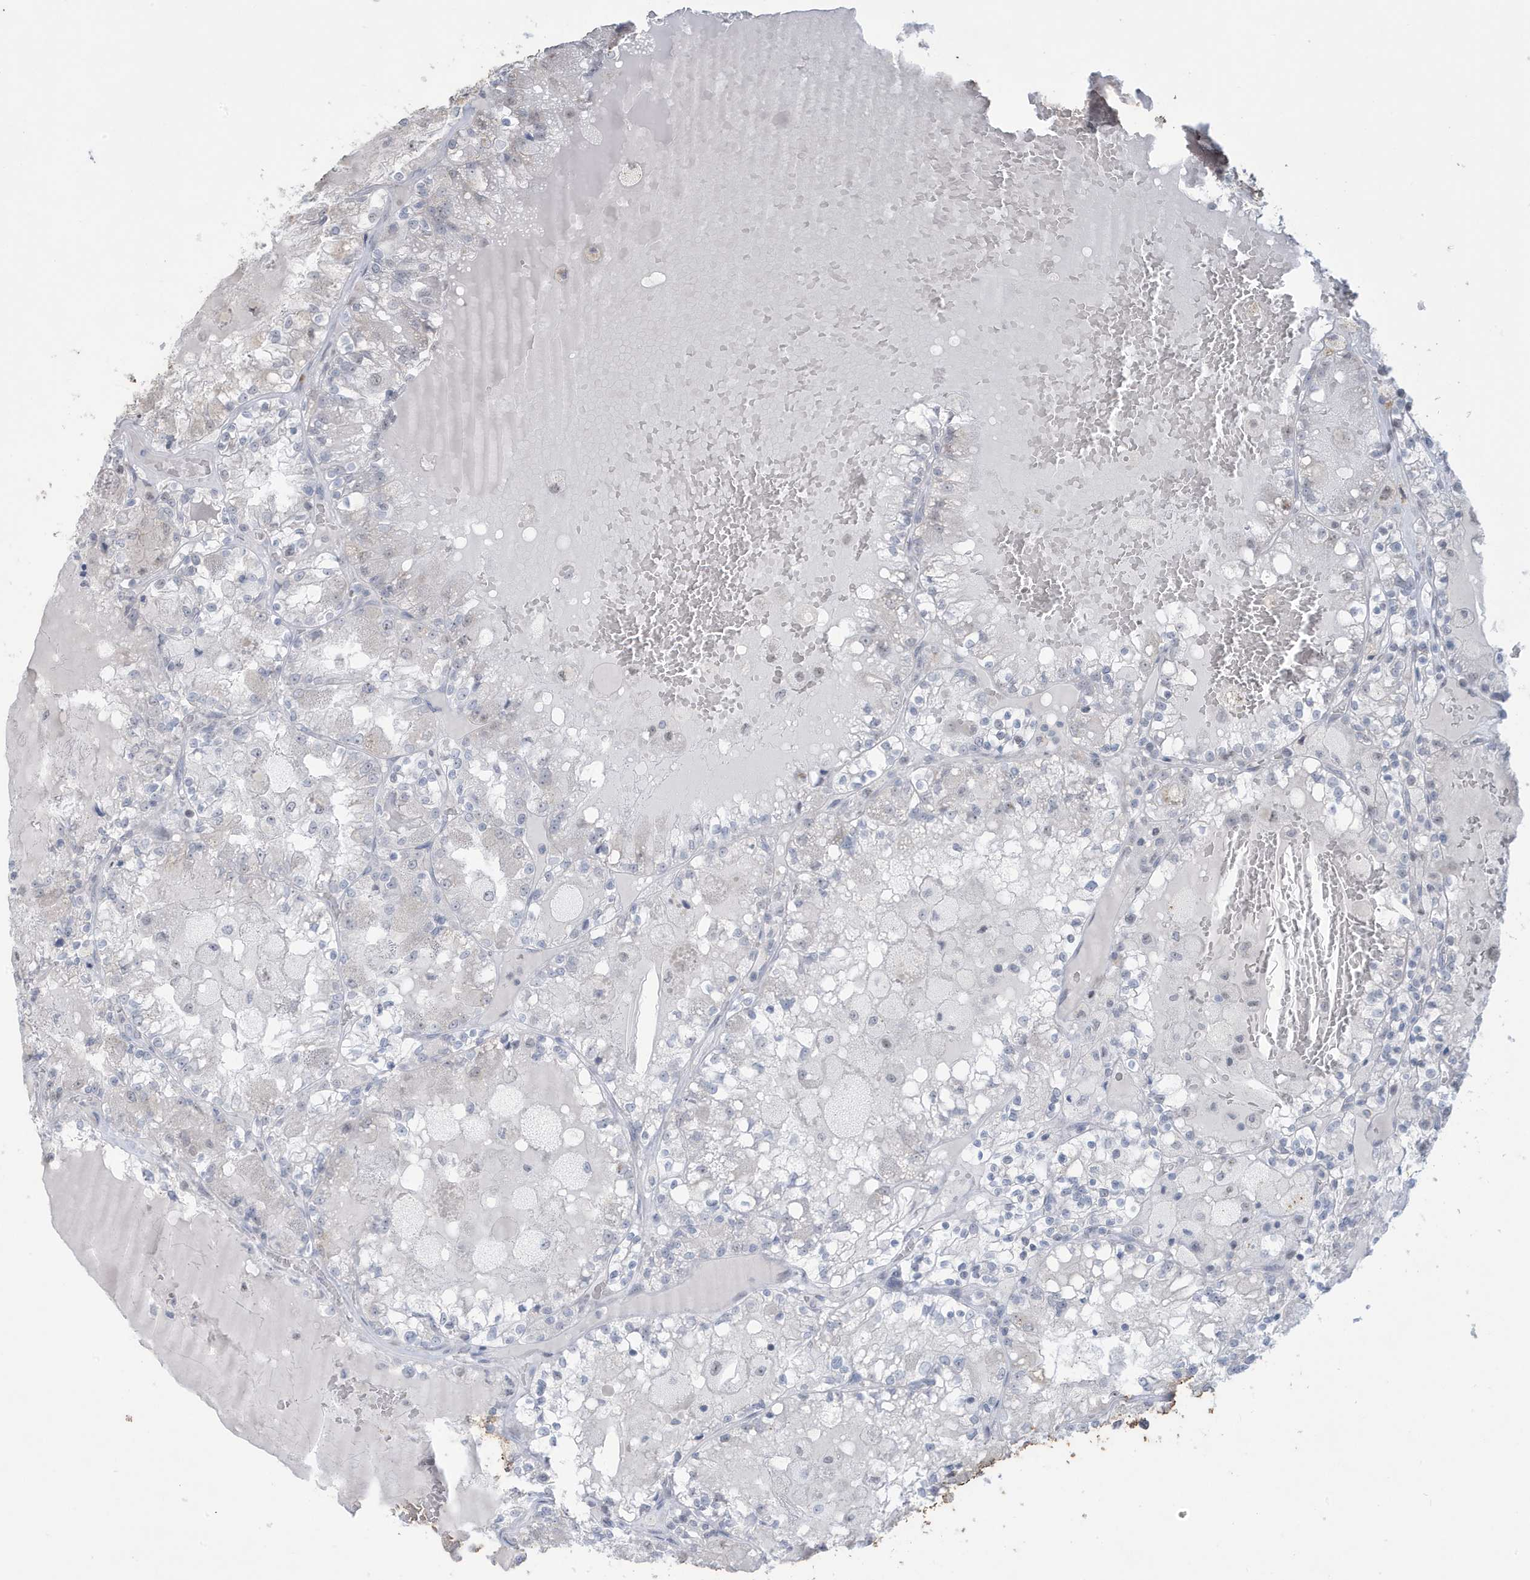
{"staining": {"intensity": "negative", "quantity": "none", "location": "none"}, "tissue": "renal cancer", "cell_type": "Tumor cells", "image_type": "cancer", "snomed": [{"axis": "morphology", "description": "Adenocarcinoma, NOS"}, {"axis": "topography", "description": "Kidney"}], "caption": "Immunohistochemical staining of adenocarcinoma (renal) reveals no significant positivity in tumor cells.", "gene": "FNDC1", "patient": {"sex": "female", "age": 56}}